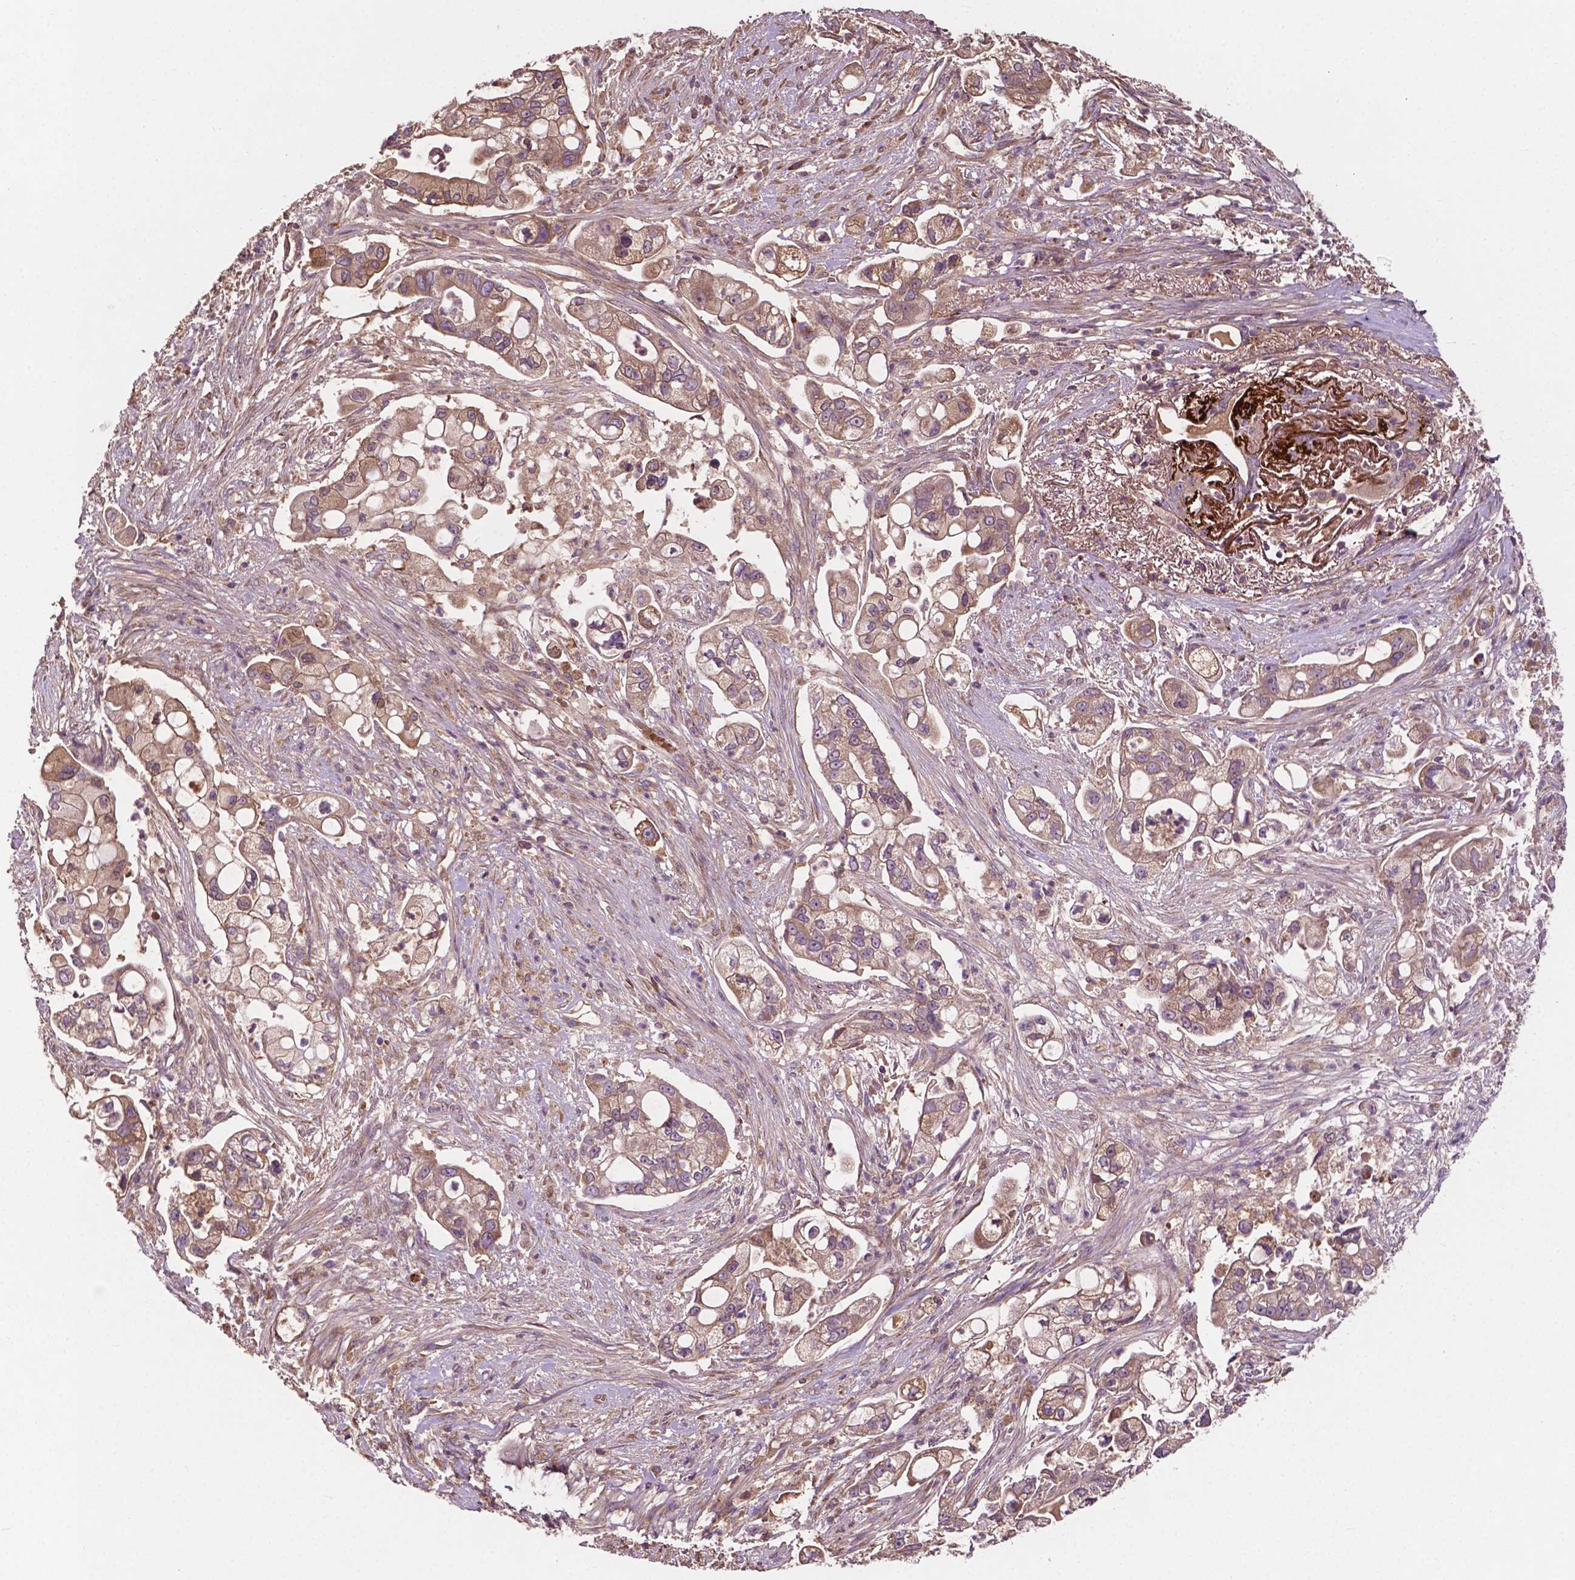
{"staining": {"intensity": "weak", "quantity": ">75%", "location": "cytoplasmic/membranous"}, "tissue": "pancreatic cancer", "cell_type": "Tumor cells", "image_type": "cancer", "snomed": [{"axis": "morphology", "description": "Adenocarcinoma, NOS"}, {"axis": "topography", "description": "Pancreas"}], "caption": "Protein staining by IHC demonstrates weak cytoplasmic/membranous staining in approximately >75% of tumor cells in adenocarcinoma (pancreatic).", "gene": "GJA9", "patient": {"sex": "female", "age": 69}}